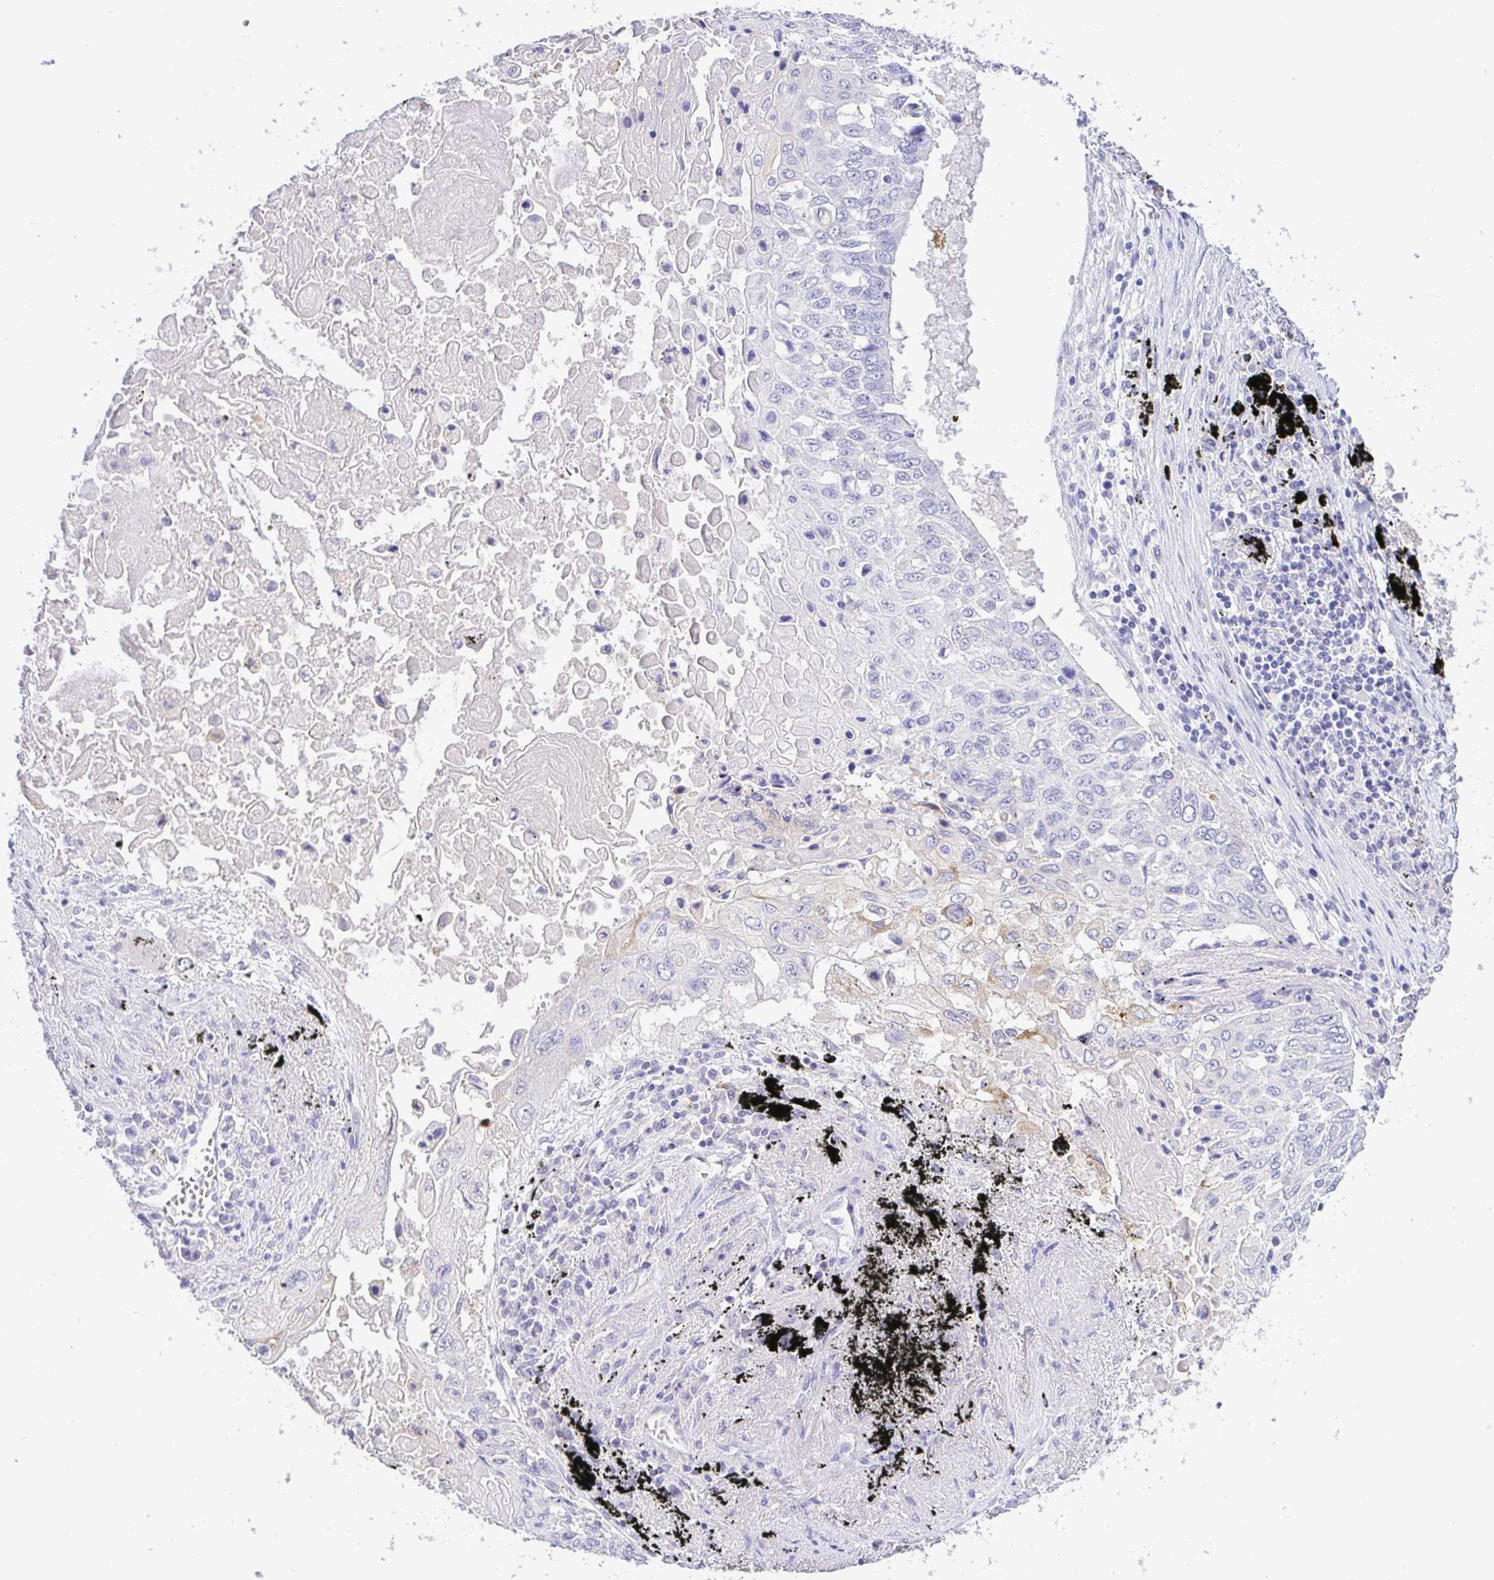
{"staining": {"intensity": "negative", "quantity": "none", "location": "none"}, "tissue": "lung cancer", "cell_type": "Tumor cells", "image_type": "cancer", "snomed": [{"axis": "morphology", "description": "Squamous cell carcinoma, NOS"}, {"axis": "topography", "description": "Lung"}], "caption": "Protein analysis of lung squamous cell carcinoma reveals no significant expression in tumor cells.", "gene": "CDO1", "patient": {"sex": "male", "age": 75}}